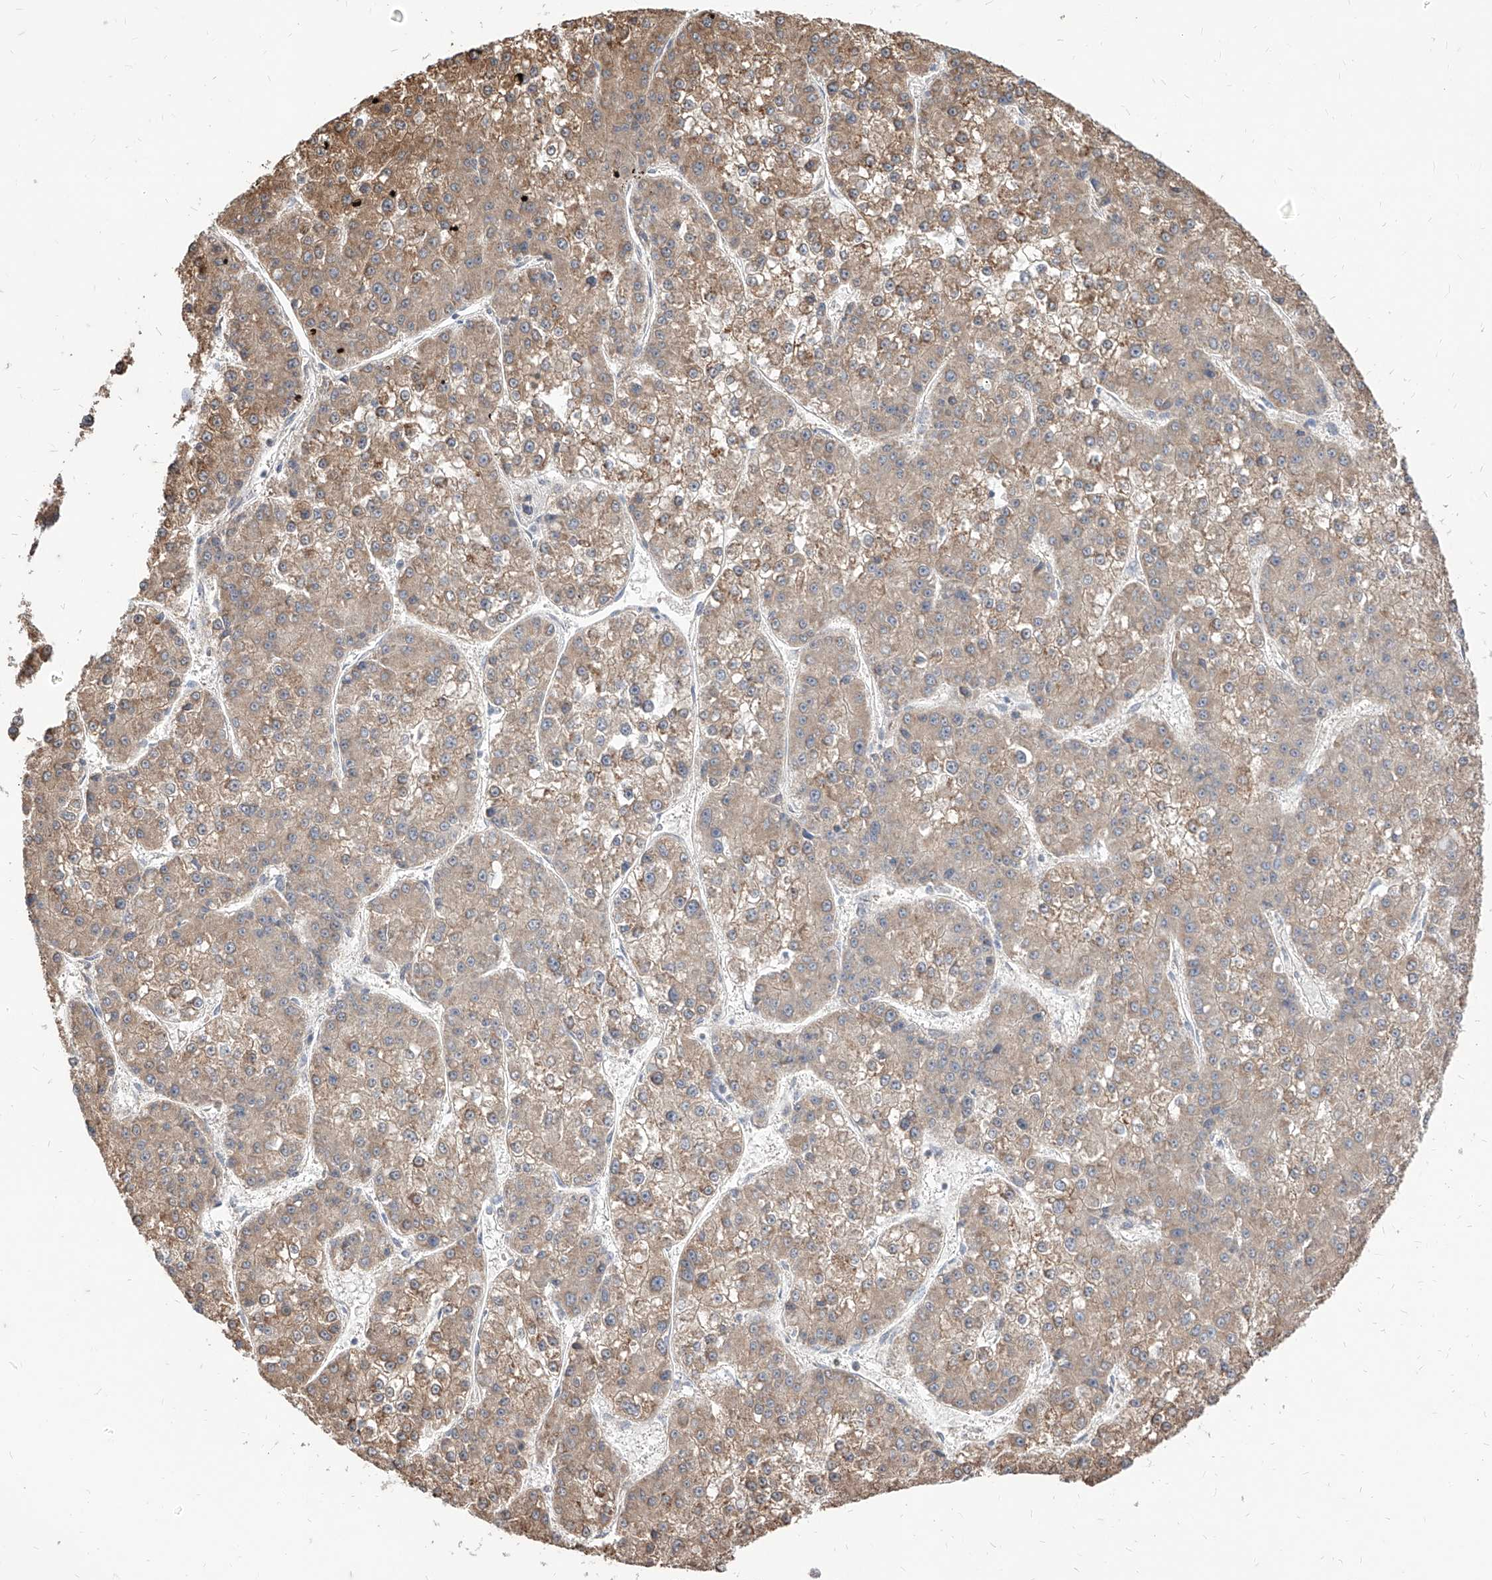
{"staining": {"intensity": "weak", "quantity": ">75%", "location": "cytoplasmic/membranous"}, "tissue": "liver cancer", "cell_type": "Tumor cells", "image_type": "cancer", "snomed": [{"axis": "morphology", "description": "Carcinoma, Hepatocellular, NOS"}, {"axis": "topography", "description": "Liver"}], "caption": "Weak cytoplasmic/membranous expression is identified in approximately >75% of tumor cells in liver hepatocellular carcinoma.", "gene": "C8orf82", "patient": {"sex": "female", "age": 73}}